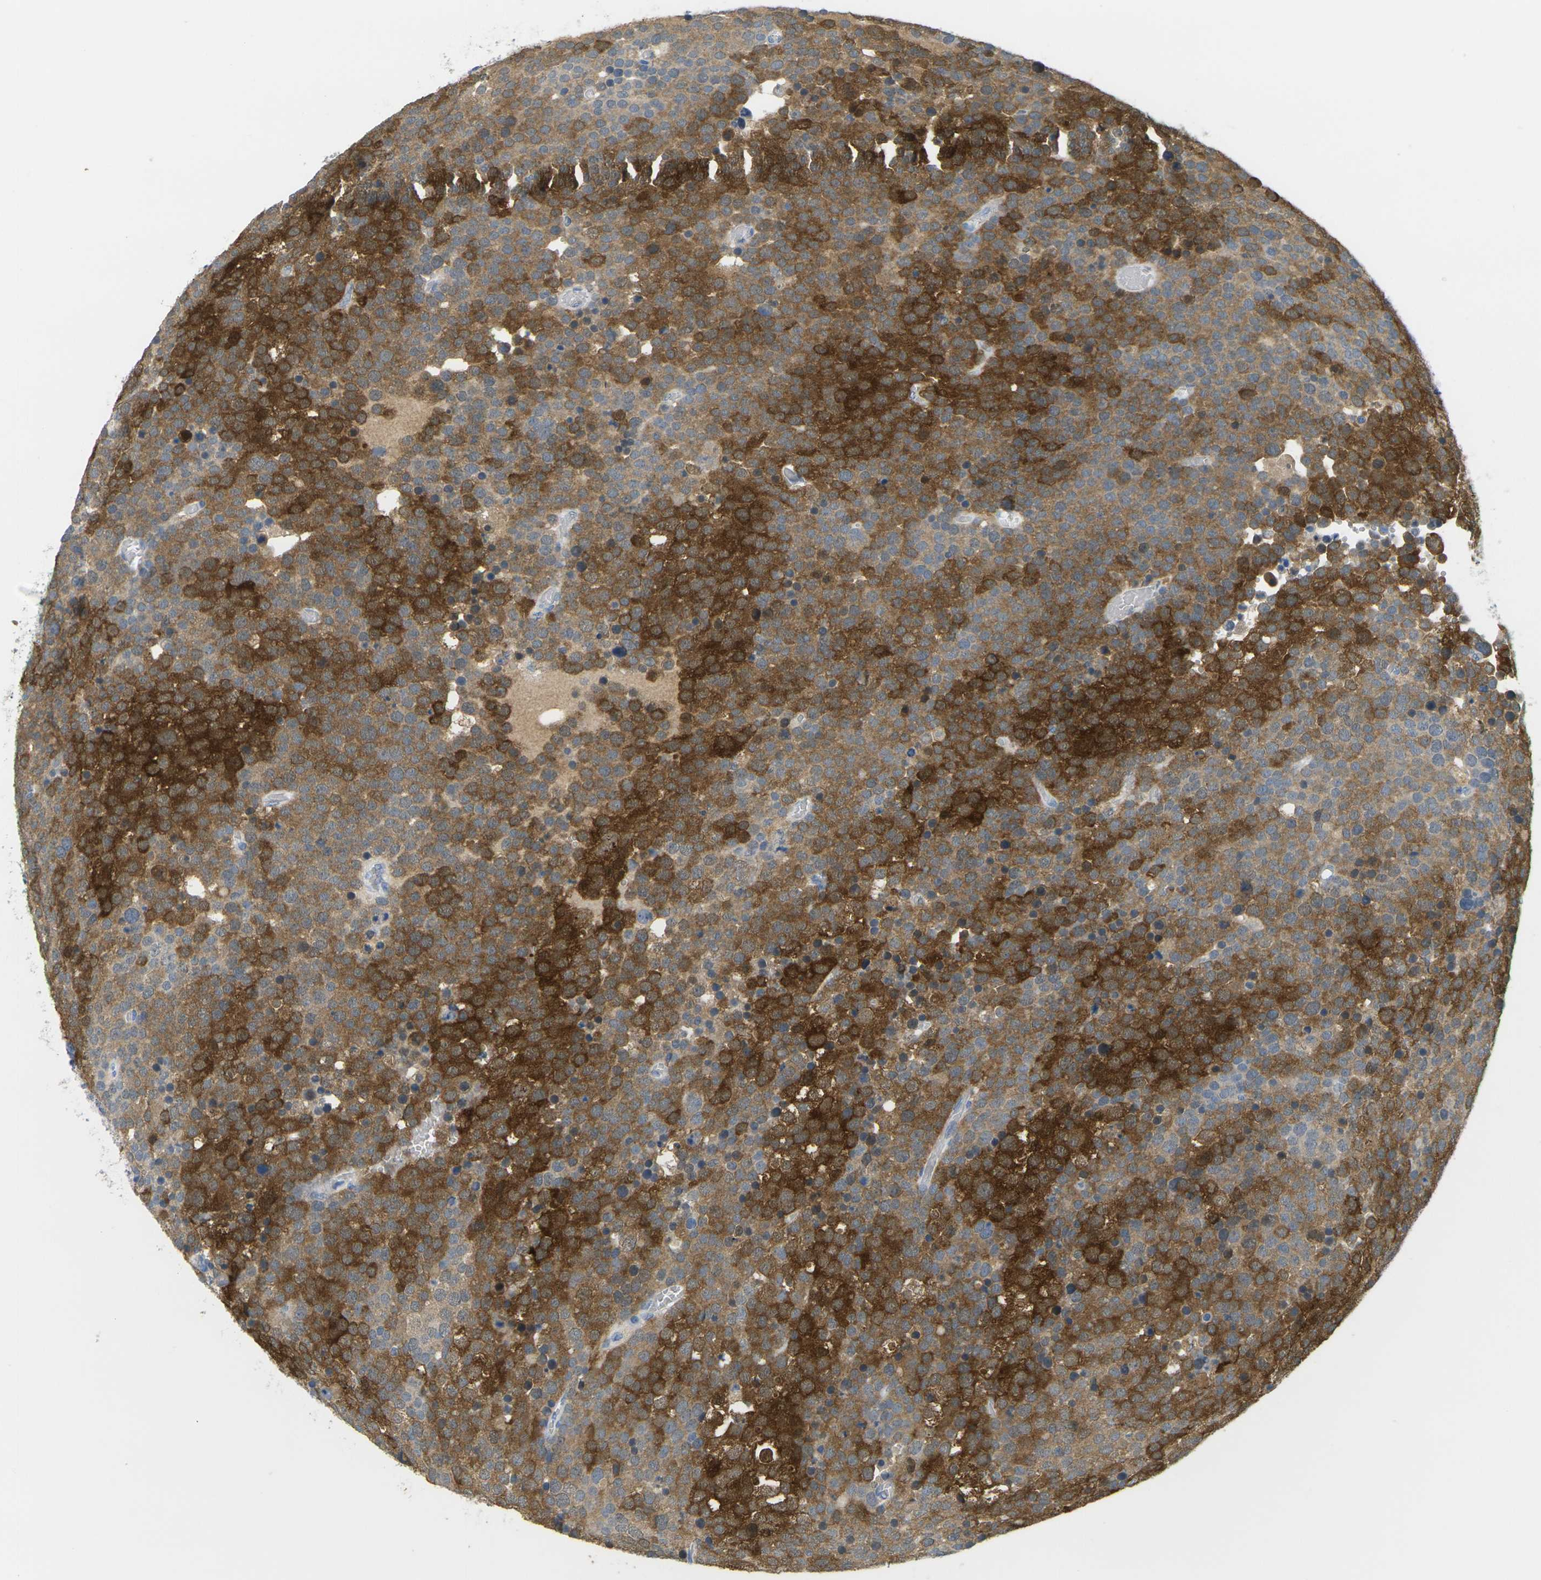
{"staining": {"intensity": "strong", "quantity": ">75%", "location": "cytoplasmic/membranous"}, "tissue": "testis cancer", "cell_type": "Tumor cells", "image_type": "cancer", "snomed": [{"axis": "morphology", "description": "Seminoma, NOS"}, {"axis": "topography", "description": "Testis"}], "caption": "Testis cancer (seminoma) stained for a protein displays strong cytoplasmic/membranous positivity in tumor cells.", "gene": "CTAG1A", "patient": {"sex": "male", "age": 71}}